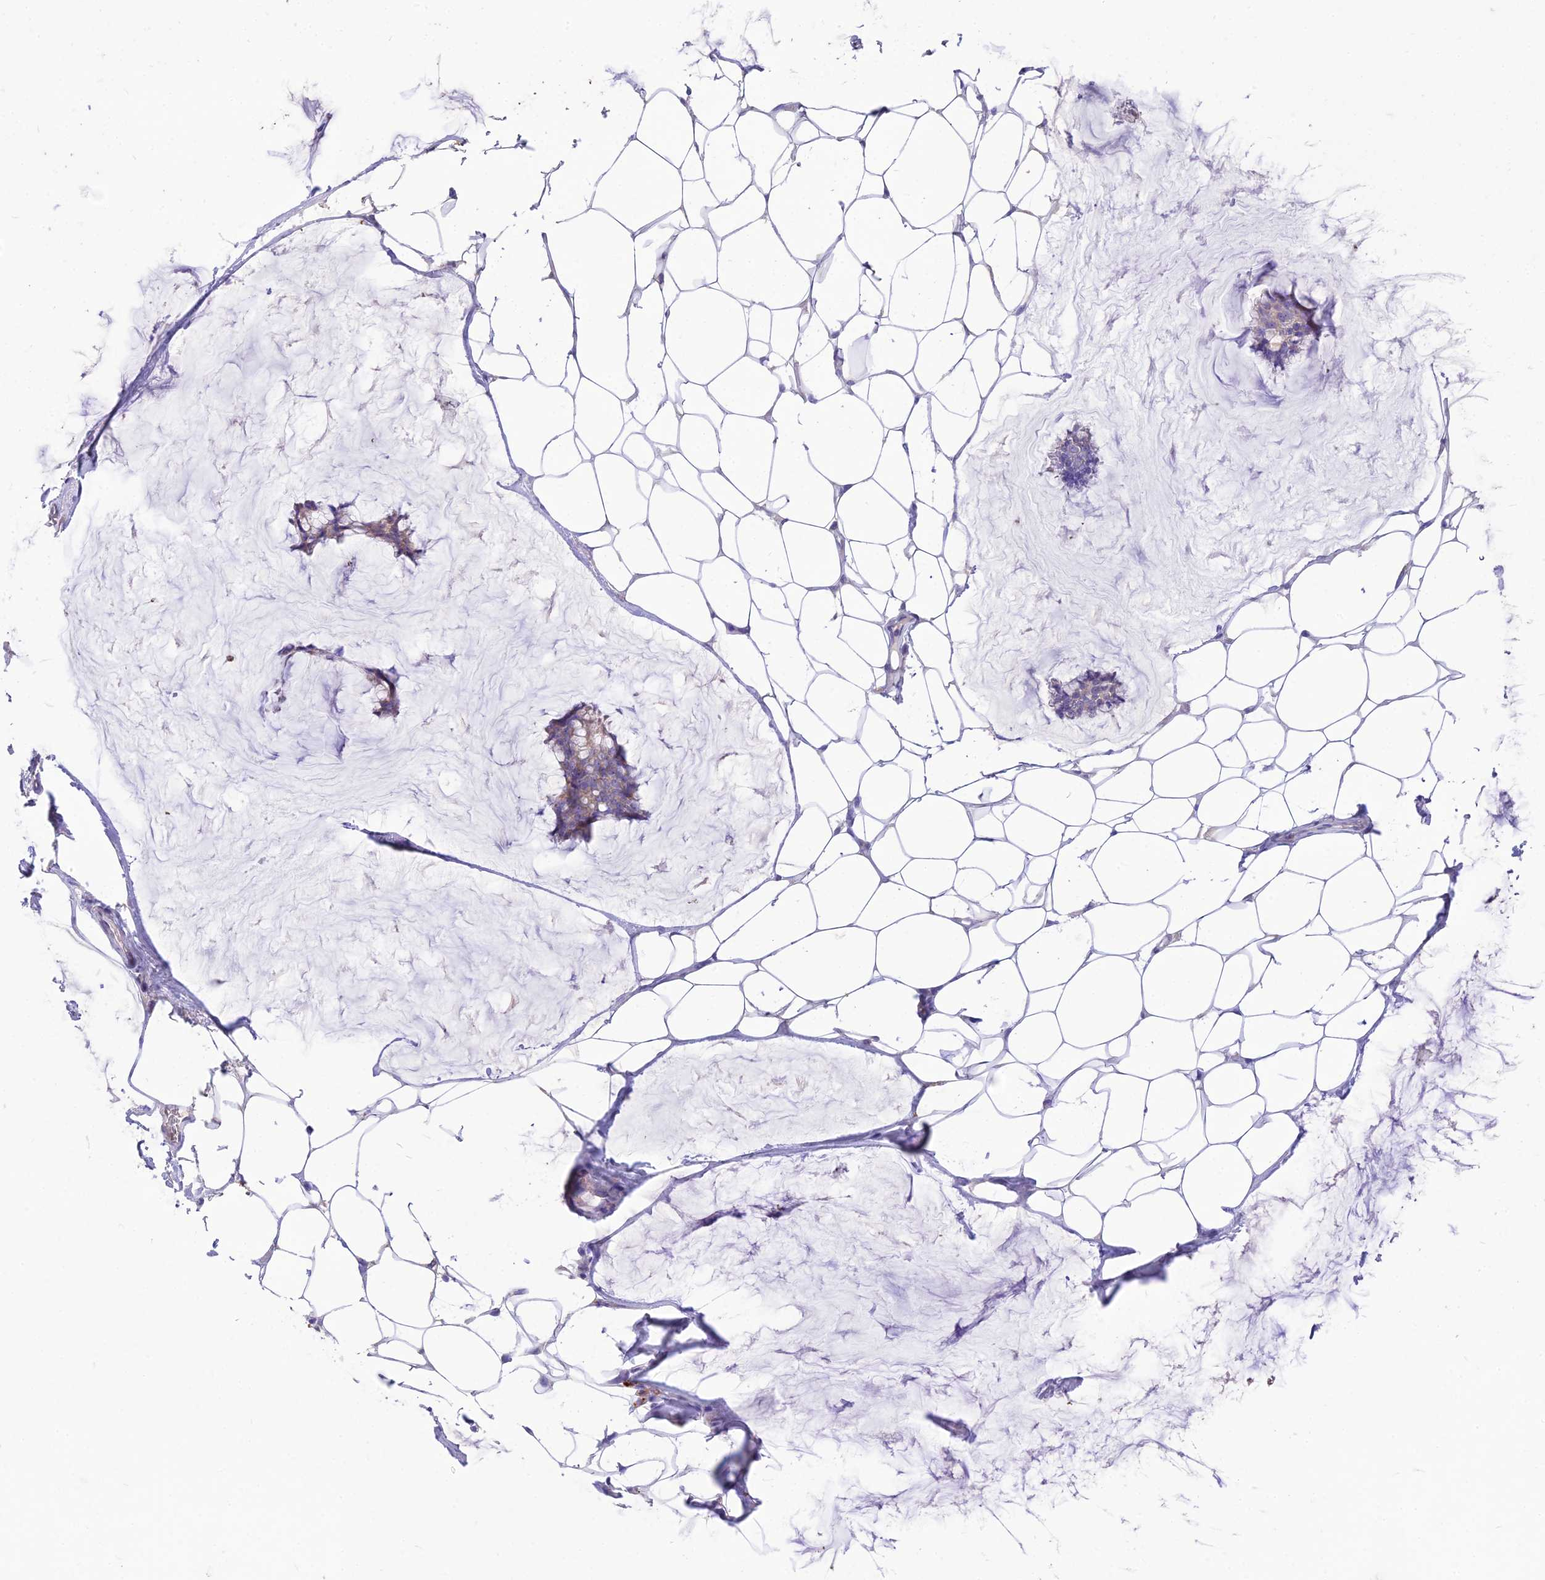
{"staining": {"intensity": "weak", "quantity": "25%-75%", "location": "cytoplasmic/membranous"}, "tissue": "breast cancer", "cell_type": "Tumor cells", "image_type": "cancer", "snomed": [{"axis": "morphology", "description": "Duct carcinoma"}, {"axis": "topography", "description": "Breast"}], "caption": "High-power microscopy captured an IHC histopathology image of intraductal carcinoma (breast), revealing weak cytoplasmic/membranous expression in about 25%-75% of tumor cells.", "gene": "SDHD", "patient": {"sex": "female", "age": 93}}